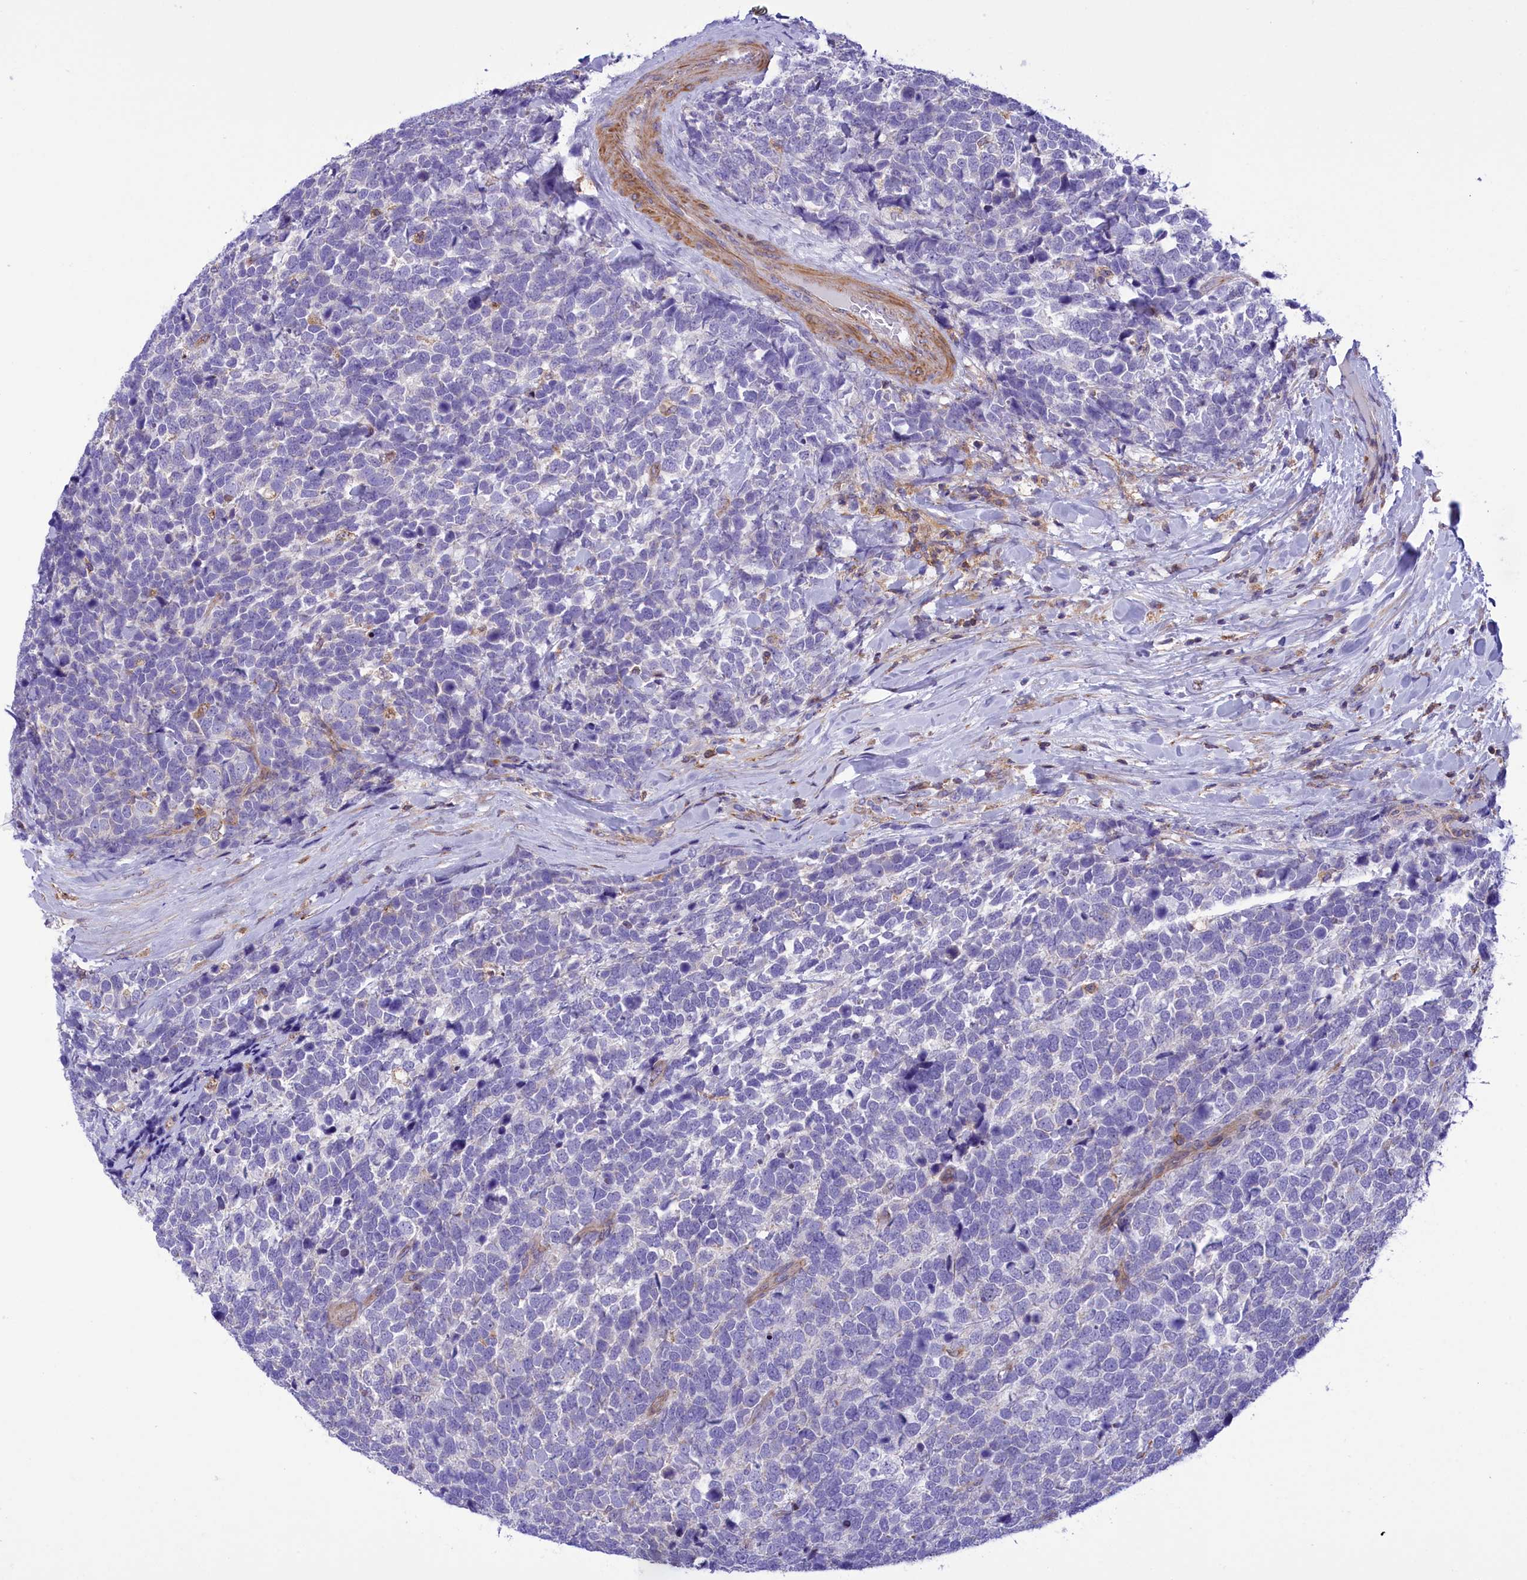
{"staining": {"intensity": "negative", "quantity": "none", "location": "none"}, "tissue": "urothelial cancer", "cell_type": "Tumor cells", "image_type": "cancer", "snomed": [{"axis": "morphology", "description": "Urothelial carcinoma, High grade"}, {"axis": "topography", "description": "Urinary bladder"}], "caption": "There is no significant positivity in tumor cells of urothelial cancer.", "gene": "CORO7-PAM16", "patient": {"sex": "female", "age": 82}}